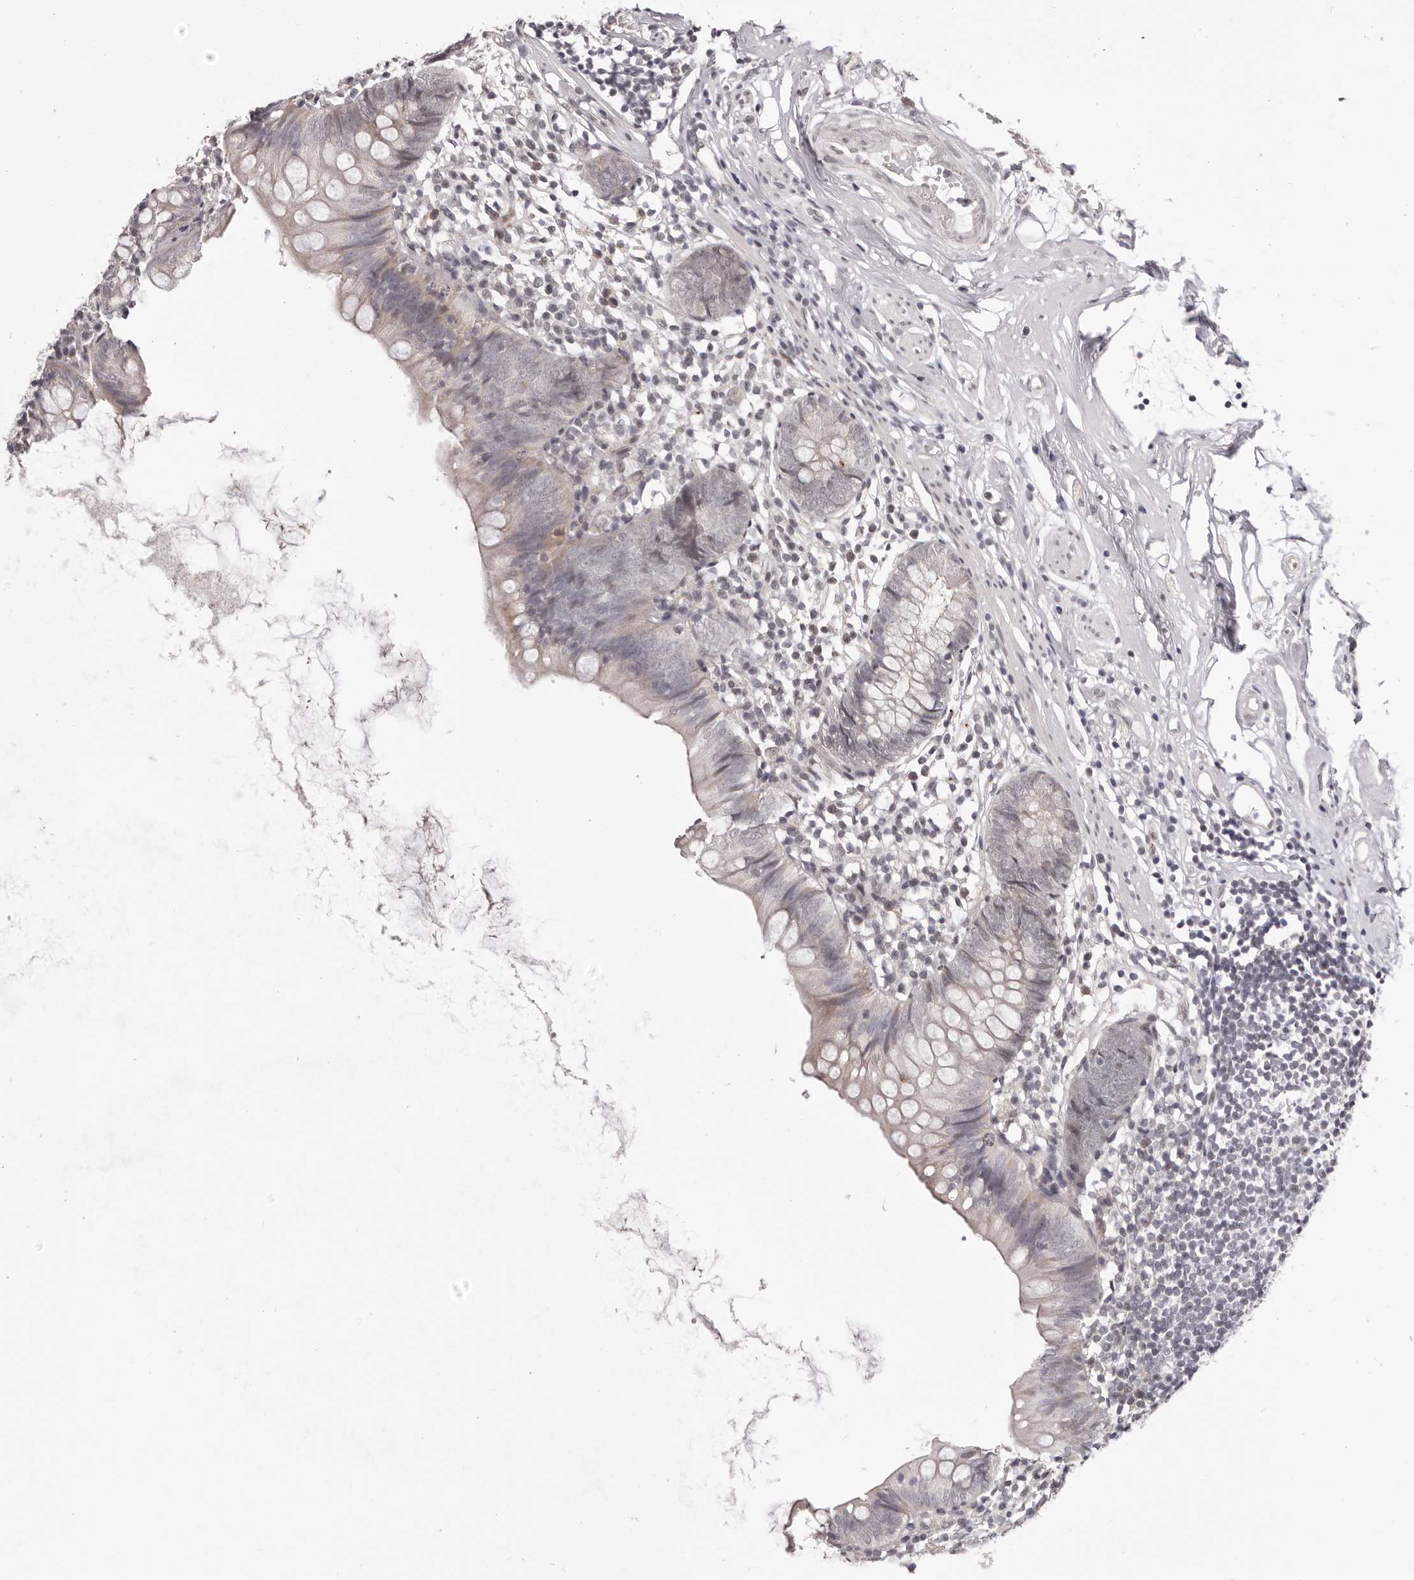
{"staining": {"intensity": "negative", "quantity": "none", "location": "none"}, "tissue": "appendix", "cell_type": "Glandular cells", "image_type": "normal", "snomed": [{"axis": "morphology", "description": "Normal tissue, NOS"}, {"axis": "topography", "description": "Appendix"}], "caption": "This image is of benign appendix stained with IHC to label a protein in brown with the nuclei are counter-stained blue. There is no positivity in glandular cells. (Immunohistochemistry (ihc), brightfield microscopy, high magnification).", "gene": "RNF2", "patient": {"sex": "female", "age": 62}}